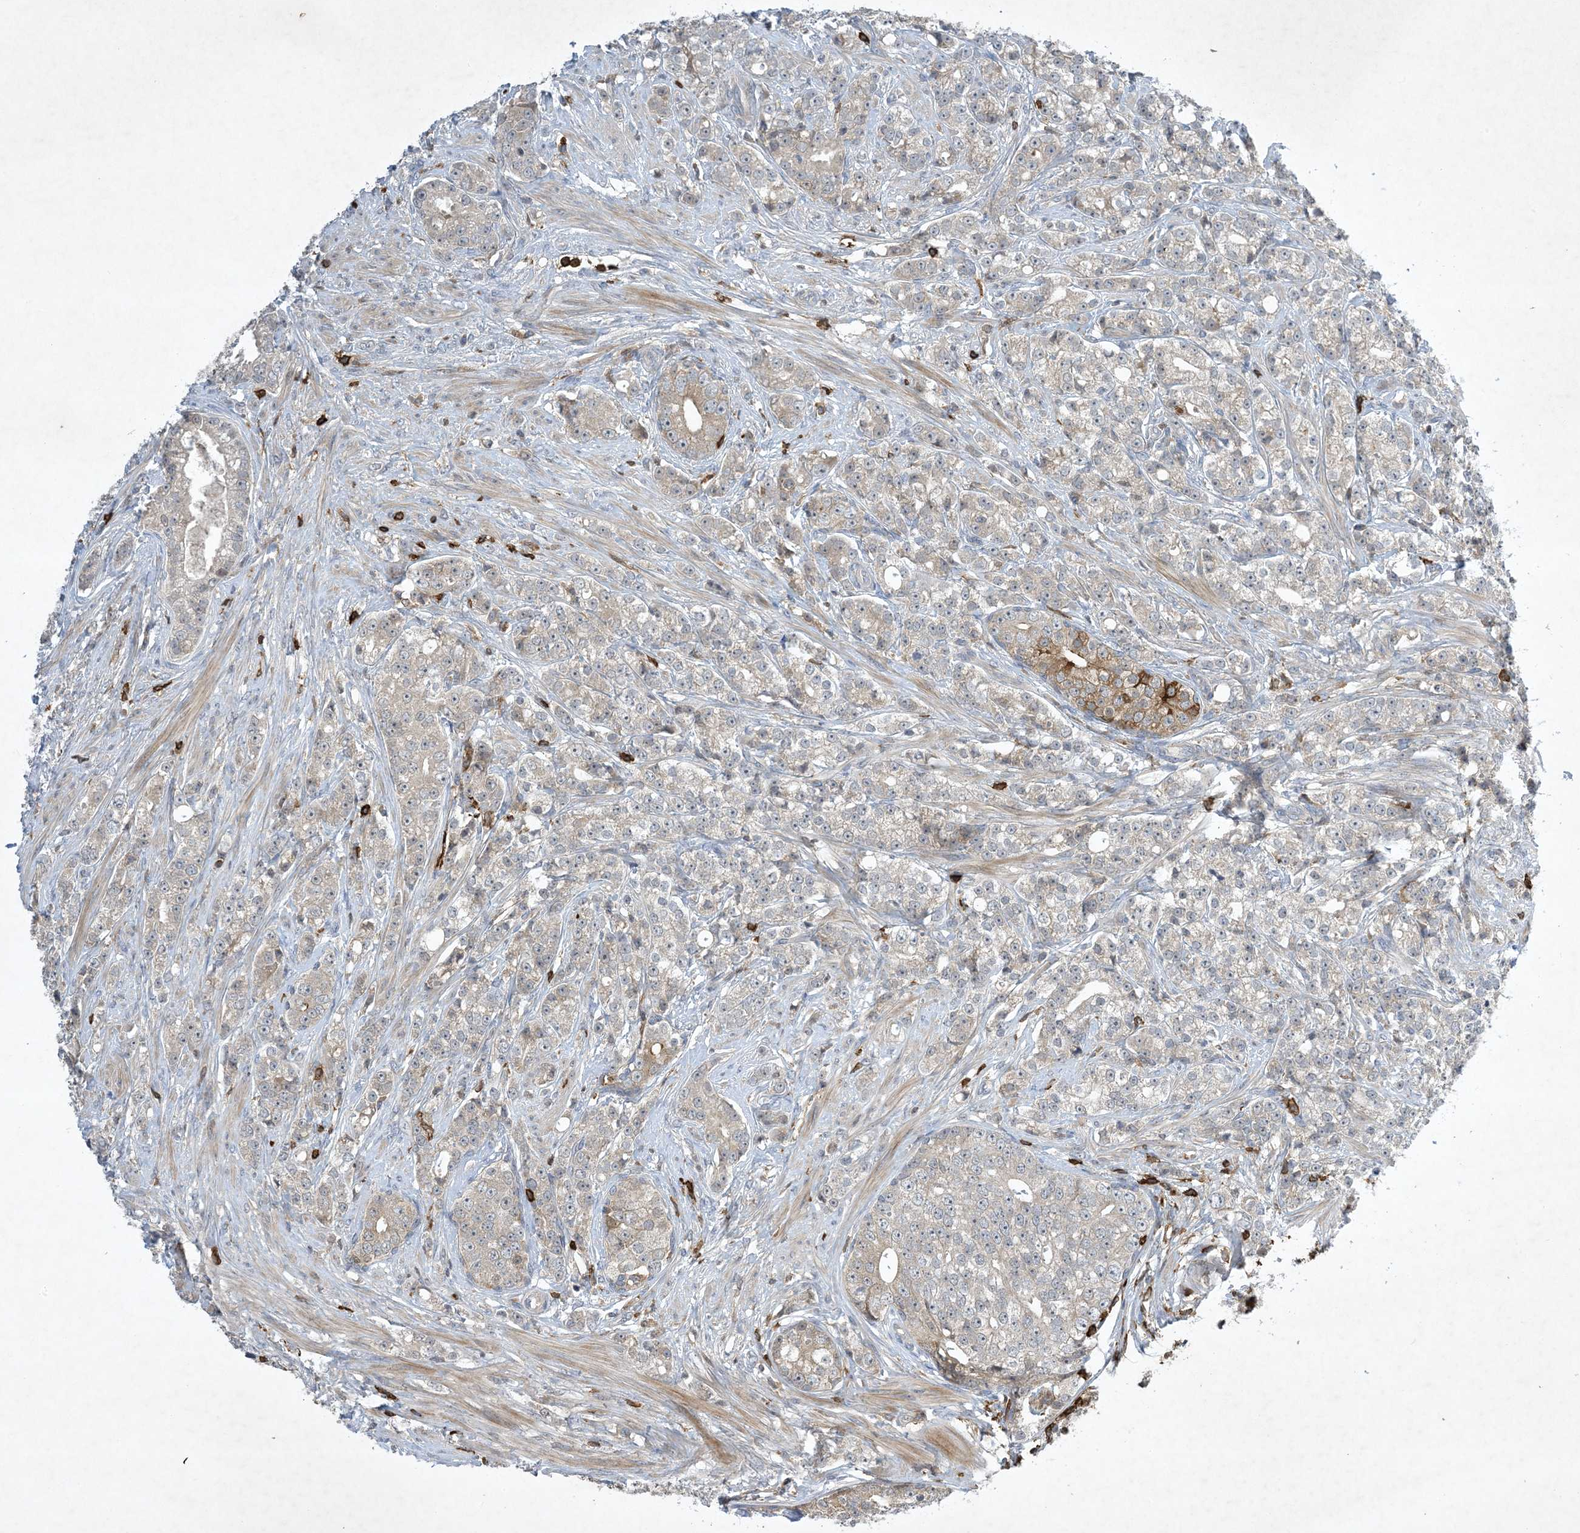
{"staining": {"intensity": "negative", "quantity": "none", "location": "none"}, "tissue": "prostate cancer", "cell_type": "Tumor cells", "image_type": "cancer", "snomed": [{"axis": "morphology", "description": "Adenocarcinoma, High grade"}, {"axis": "topography", "description": "Prostate"}], "caption": "IHC of adenocarcinoma (high-grade) (prostate) demonstrates no staining in tumor cells. (Brightfield microscopy of DAB (3,3'-diaminobenzidine) IHC at high magnification).", "gene": "AK9", "patient": {"sex": "male", "age": 69}}